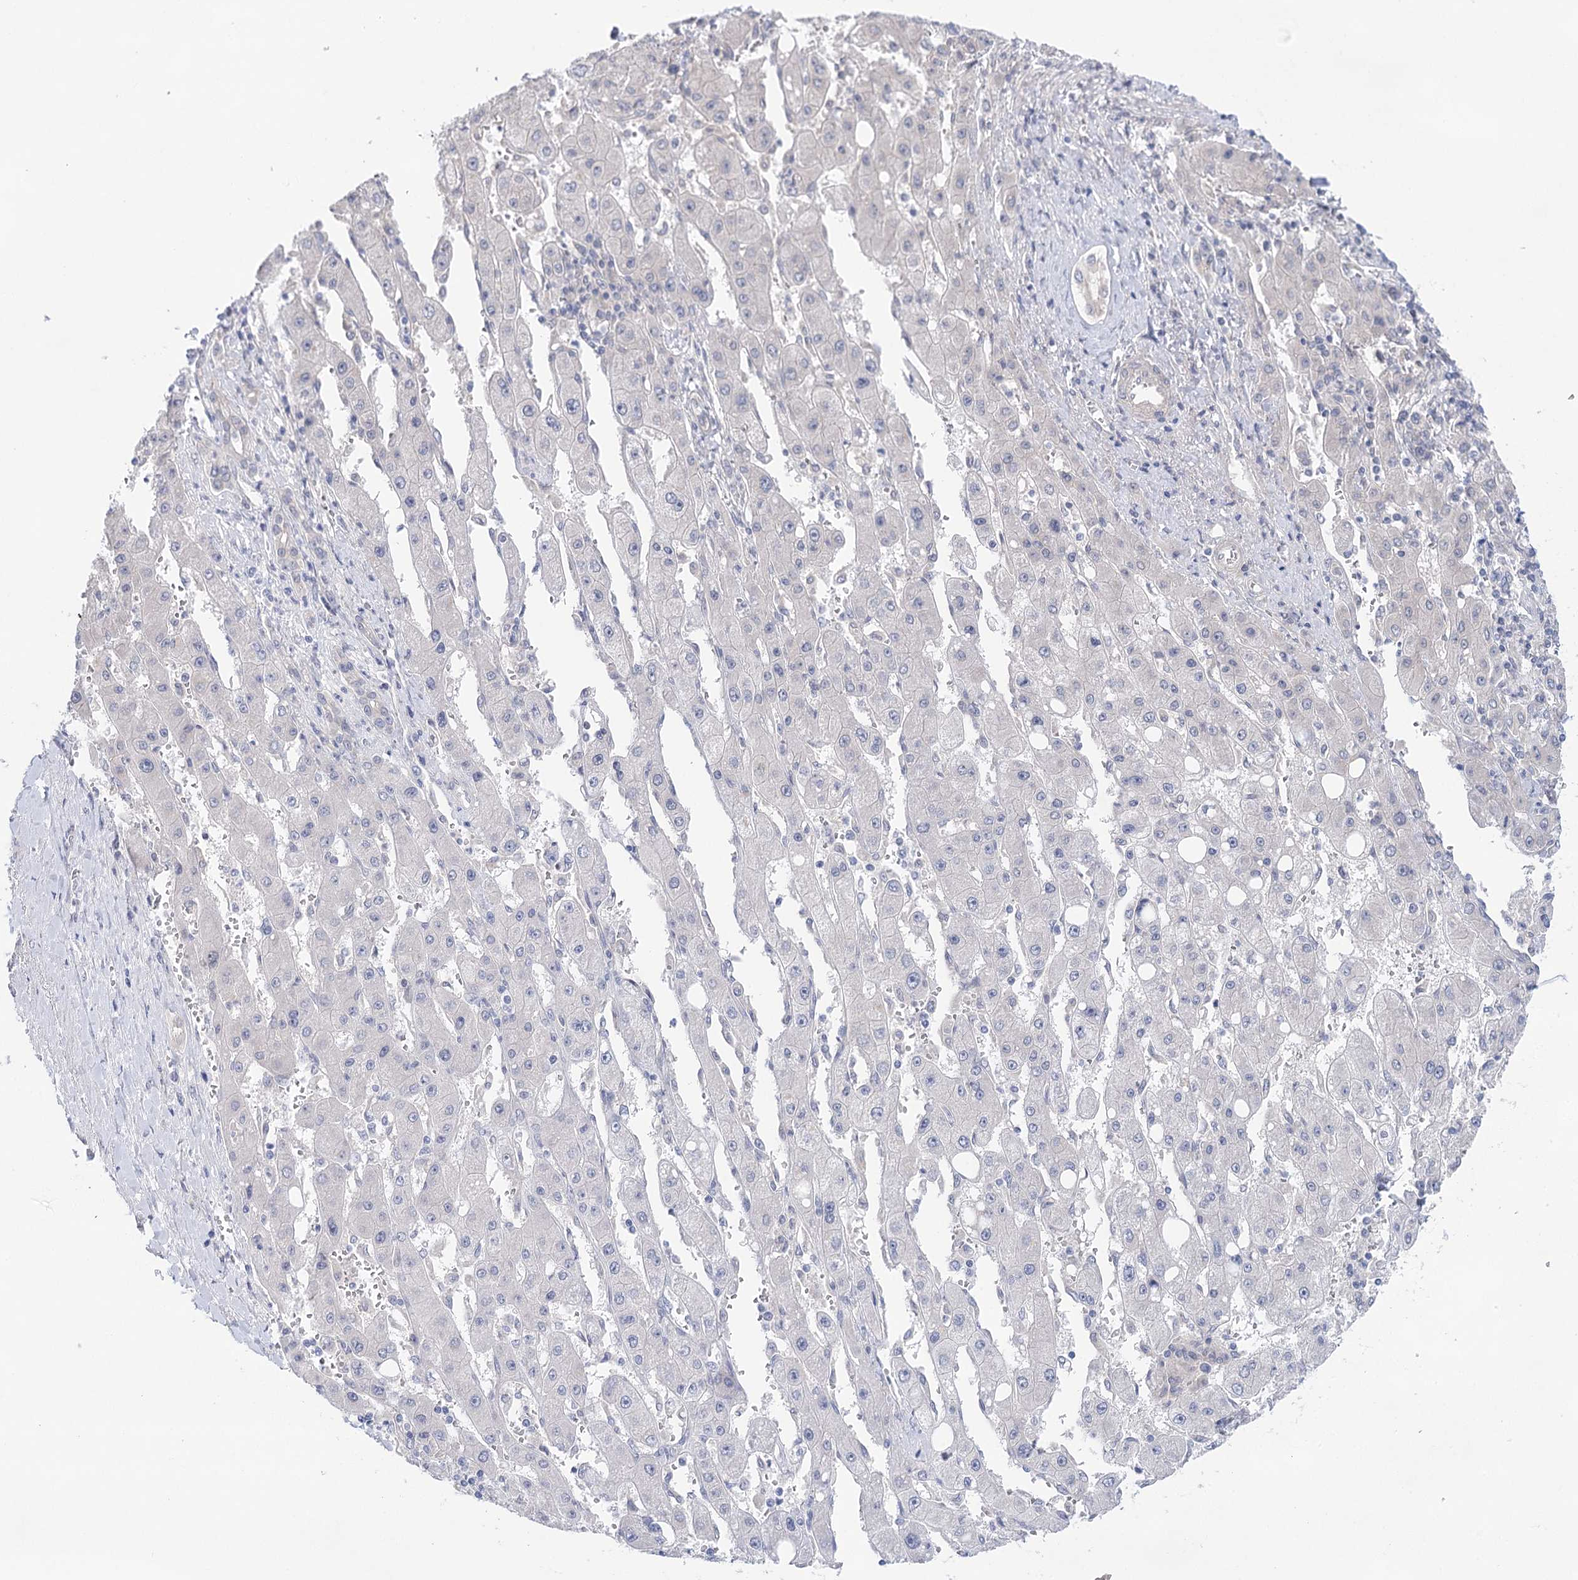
{"staining": {"intensity": "negative", "quantity": "none", "location": "none"}, "tissue": "liver cancer", "cell_type": "Tumor cells", "image_type": "cancer", "snomed": [{"axis": "morphology", "description": "Carcinoma, Hepatocellular, NOS"}, {"axis": "topography", "description": "Liver"}], "caption": "DAB immunohistochemical staining of human hepatocellular carcinoma (liver) reveals no significant positivity in tumor cells.", "gene": "LALBA", "patient": {"sex": "female", "age": 73}}